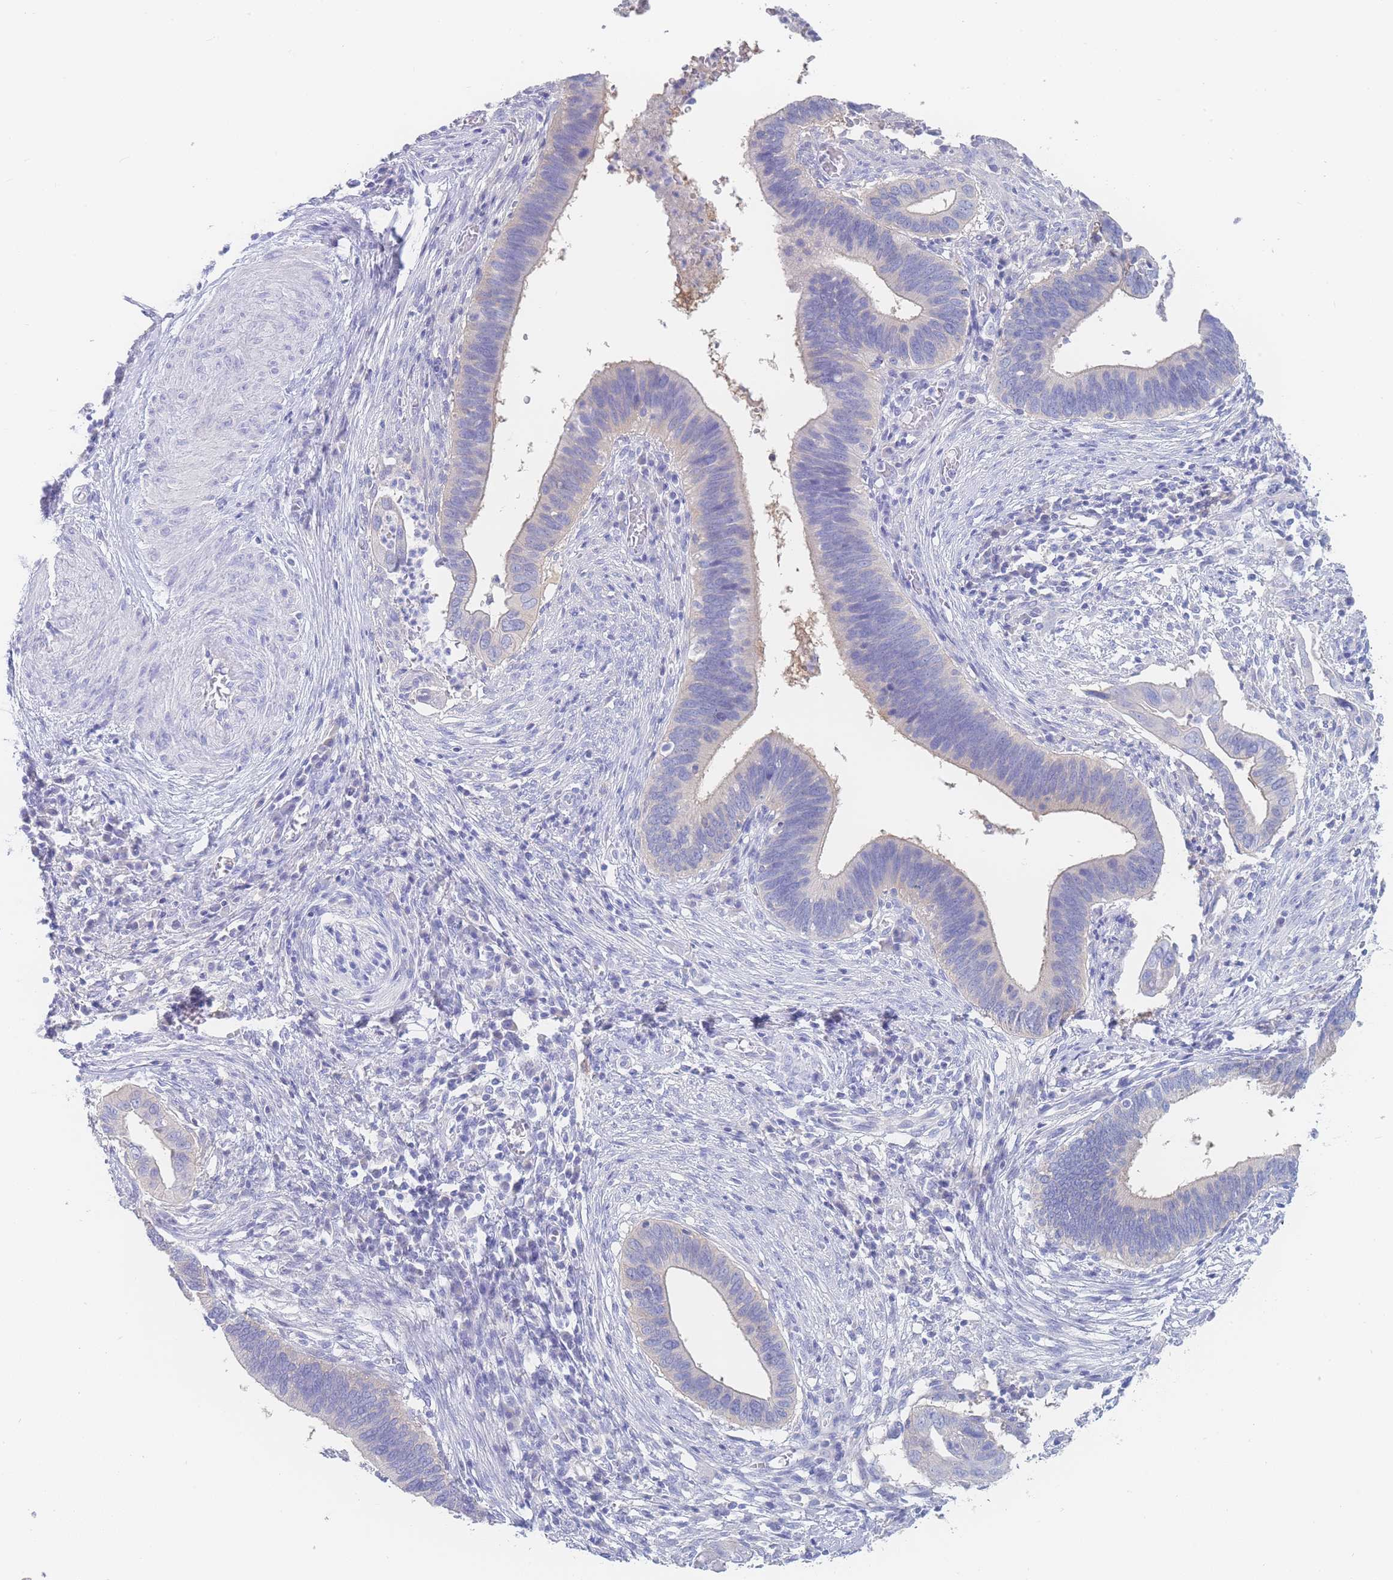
{"staining": {"intensity": "negative", "quantity": "none", "location": "none"}, "tissue": "cervical cancer", "cell_type": "Tumor cells", "image_type": "cancer", "snomed": [{"axis": "morphology", "description": "Adenocarcinoma, NOS"}, {"axis": "topography", "description": "Cervix"}], "caption": "Immunohistochemistry (IHC) micrograph of cervical cancer (adenocarcinoma) stained for a protein (brown), which demonstrates no positivity in tumor cells. The staining is performed using DAB (3,3'-diaminobenzidine) brown chromogen with nuclei counter-stained in using hematoxylin.", "gene": "LZTFL1", "patient": {"sex": "female", "age": 42}}